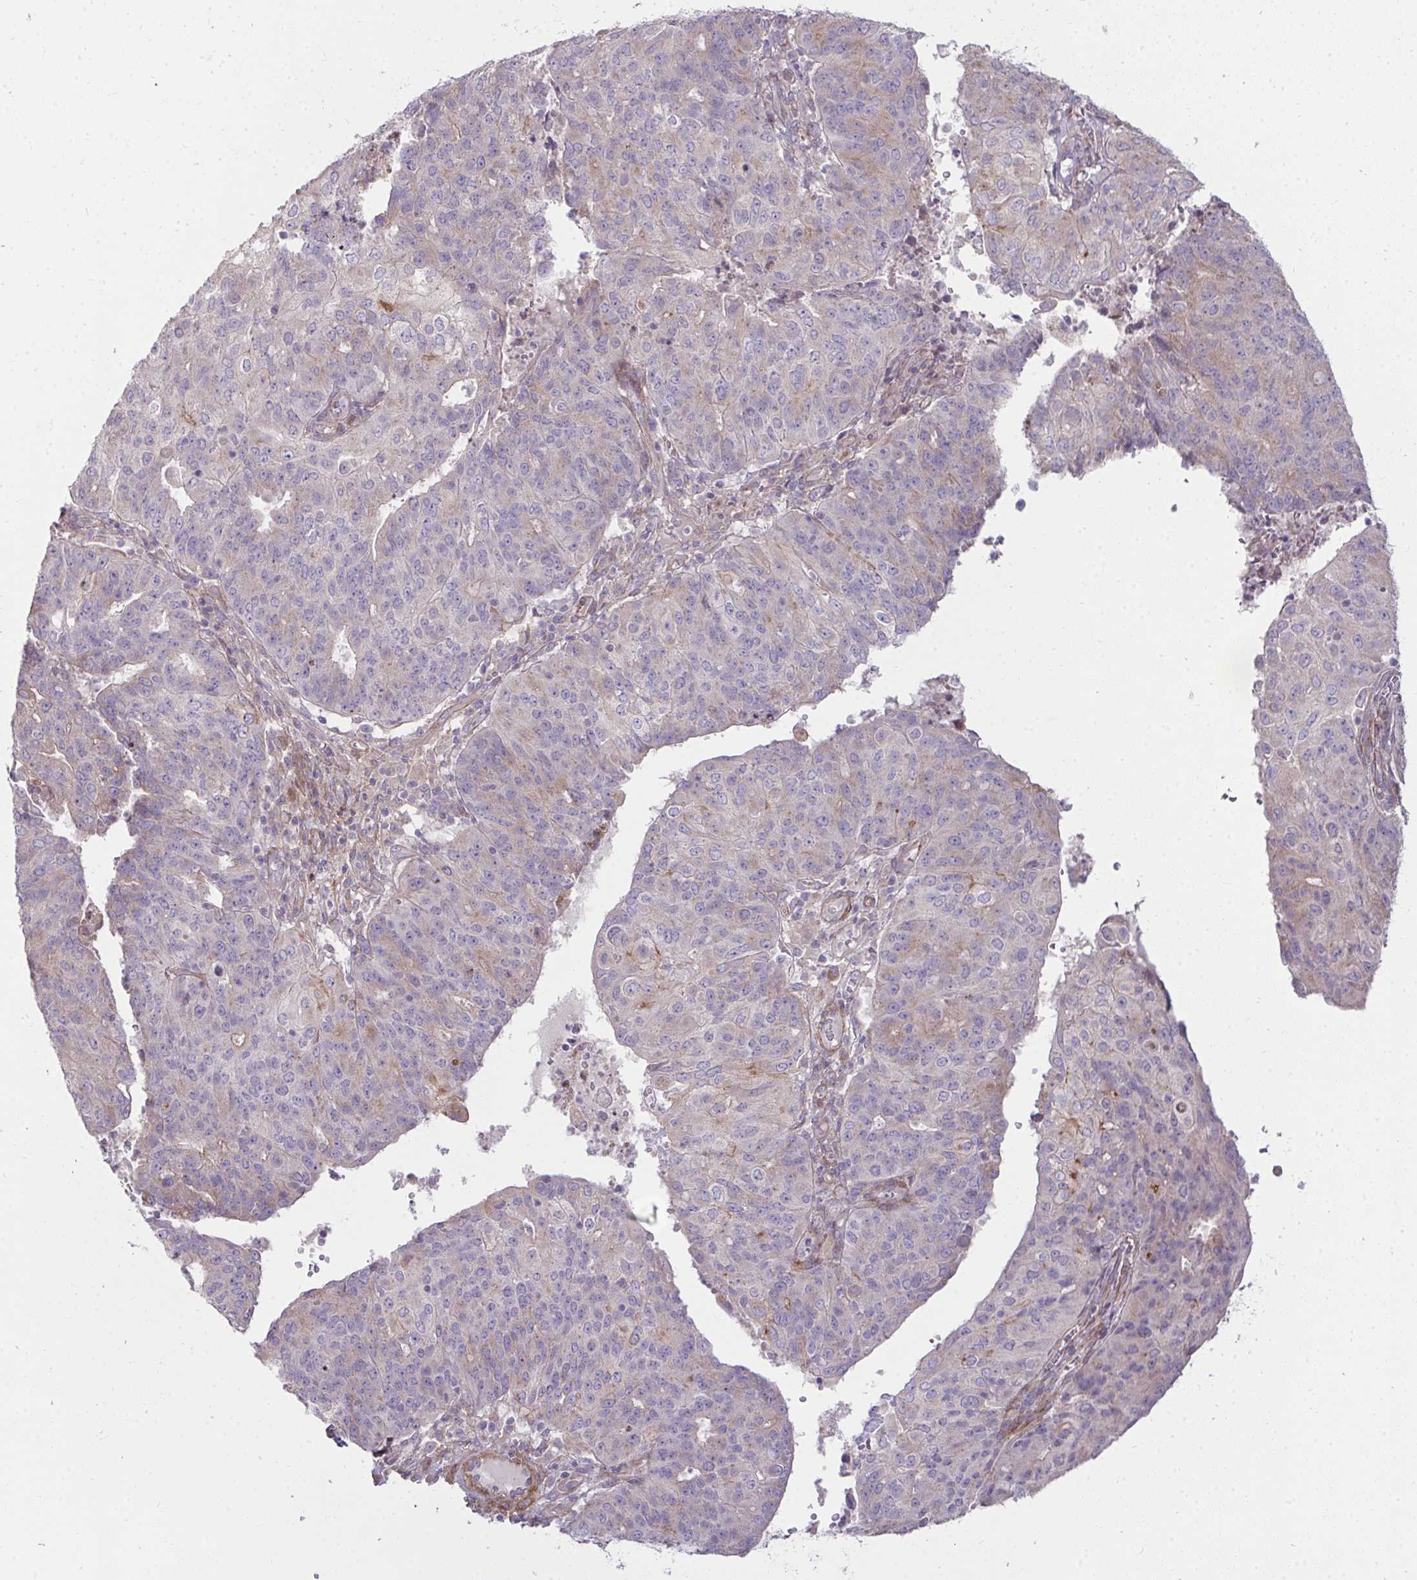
{"staining": {"intensity": "negative", "quantity": "none", "location": "none"}, "tissue": "endometrial cancer", "cell_type": "Tumor cells", "image_type": "cancer", "snomed": [{"axis": "morphology", "description": "Adenocarcinoma, NOS"}, {"axis": "topography", "description": "Endometrium"}], "caption": "Human endometrial cancer (adenocarcinoma) stained for a protein using immunohistochemistry displays no staining in tumor cells.", "gene": "SH2D1B", "patient": {"sex": "female", "age": 82}}